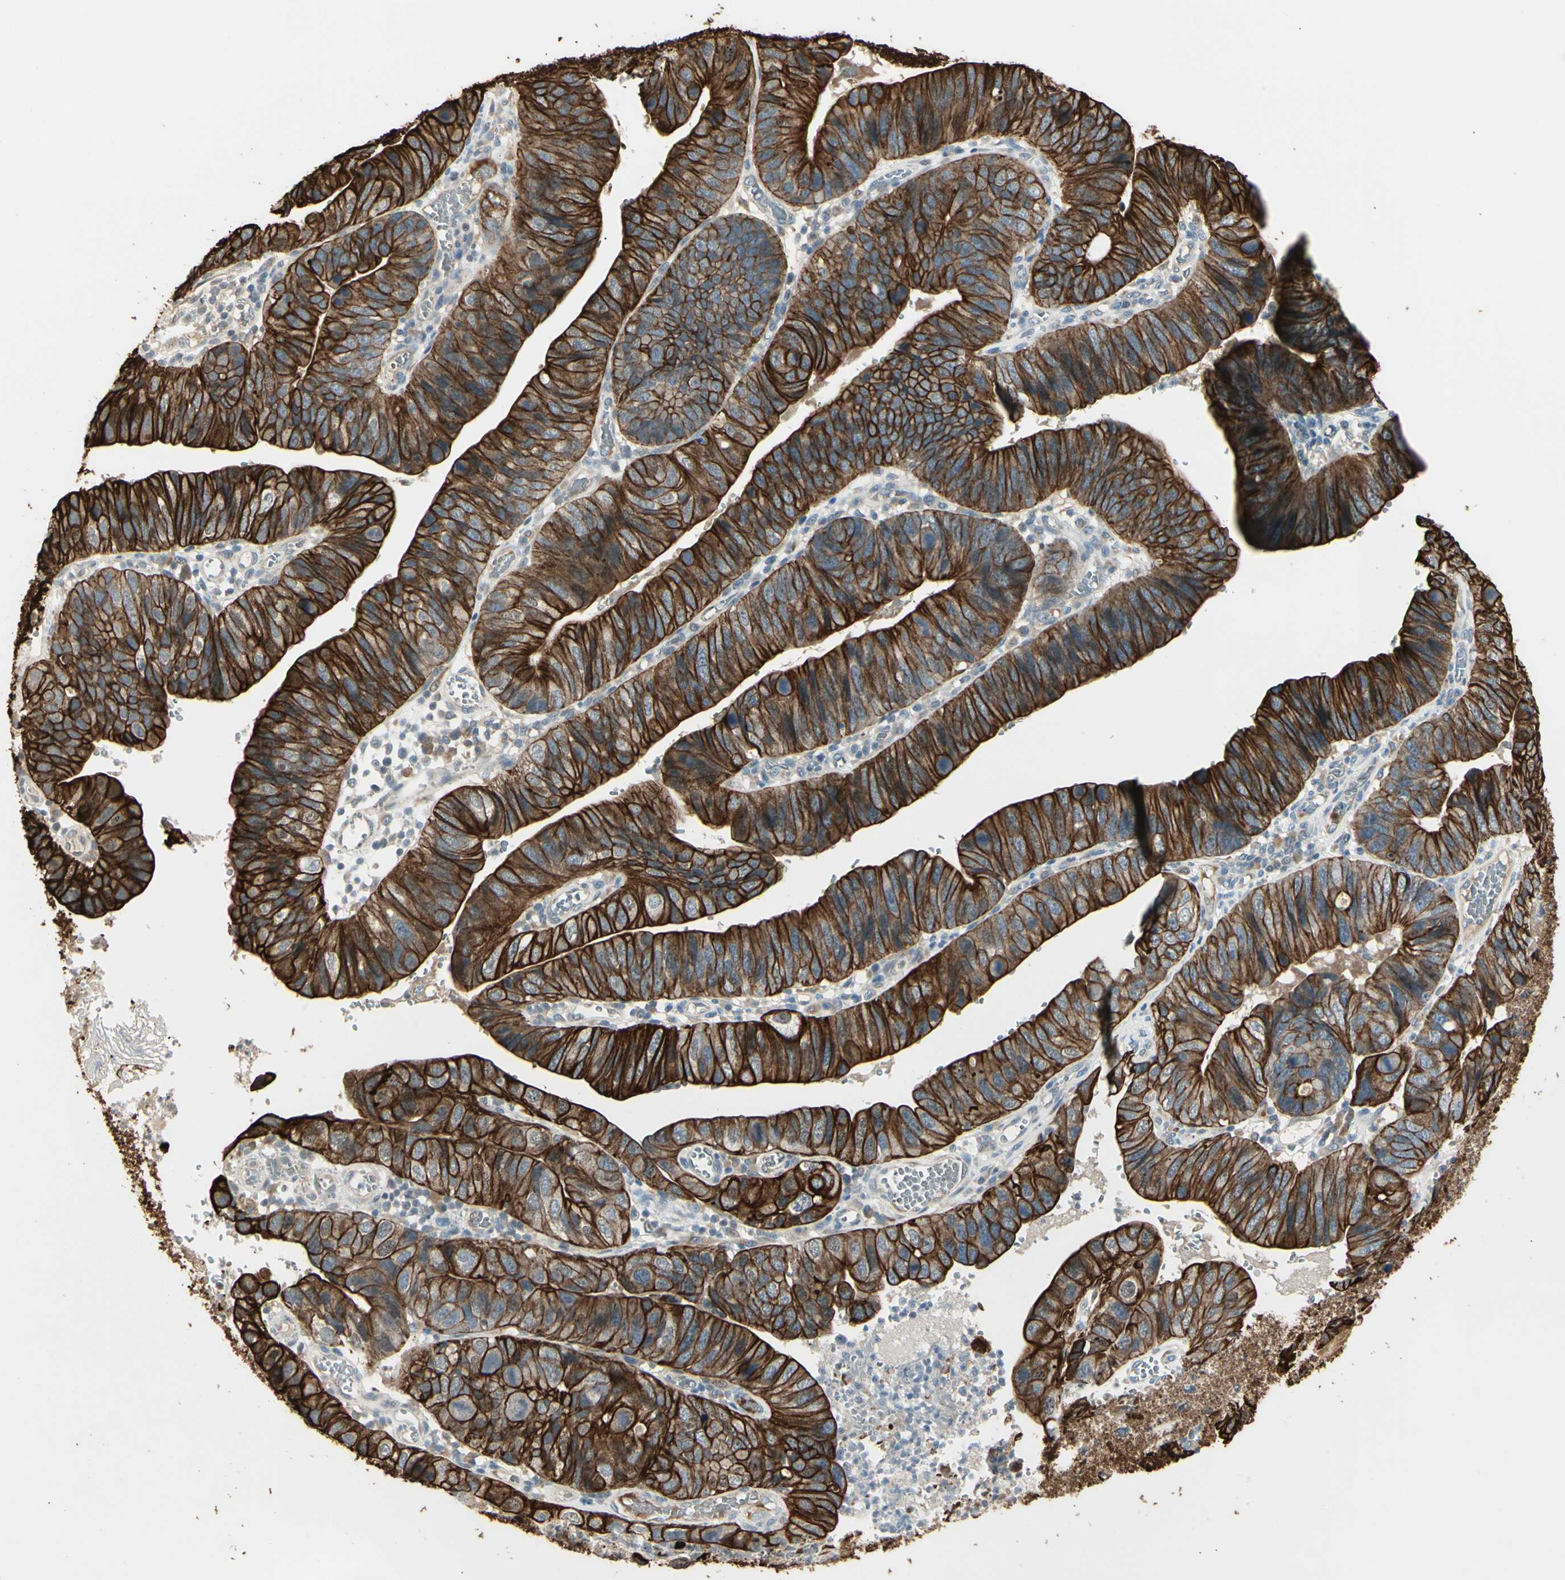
{"staining": {"intensity": "strong", "quantity": ">75%", "location": "cytoplasmic/membranous"}, "tissue": "stomach cancer", "cell_type": "Tumor cells", "image_type": "cancer", "snomed": [{"axis": "morphology", "description": "Adenocarcinoma, NOS"}, {"axis": "topography", "description": "Stomach"}], "caption": "Tumor cells display high levels of strong cytoplasmic/membranous staining in about >75% of cells in adenocarcinoma (stomach).", "gene": "SKIL", "patient": {"sex": "male", "age": 59}}